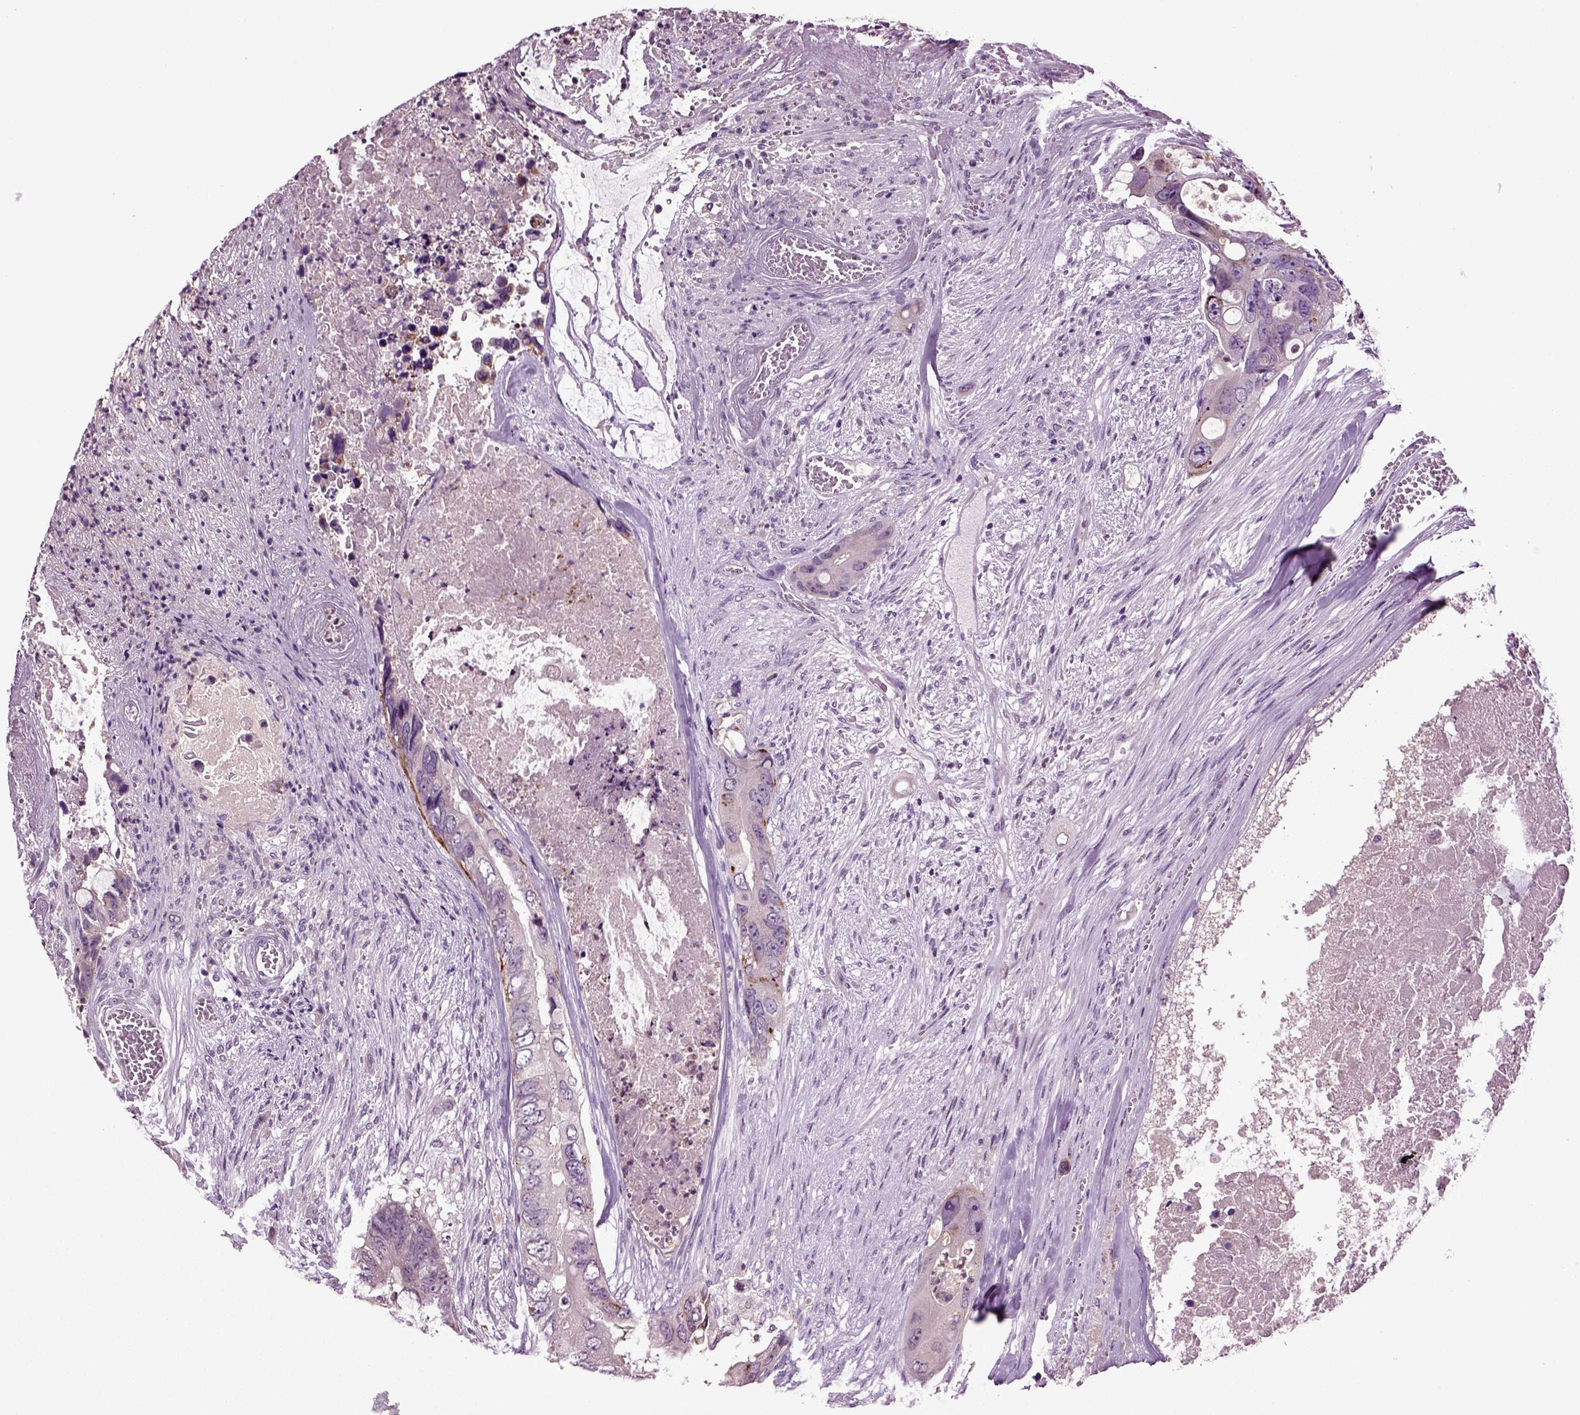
{"staining": {"intensity": "negative", "quantity": "none", "location": "none"}, "tissue": "colorectal cancer", "cell_type": "Tumor cells", "image_type": "cancer", "snomed": [{"axis": "morphology", "description": "Adenocarcinoma, NOS"}, {"axis": "topography", "description": "Rectum"}], "caption": "Tumor cells show no significant protein staining in colorectal cancer.", "gene": "FGF11", "patient": {"sex": "male", "age": 63}}